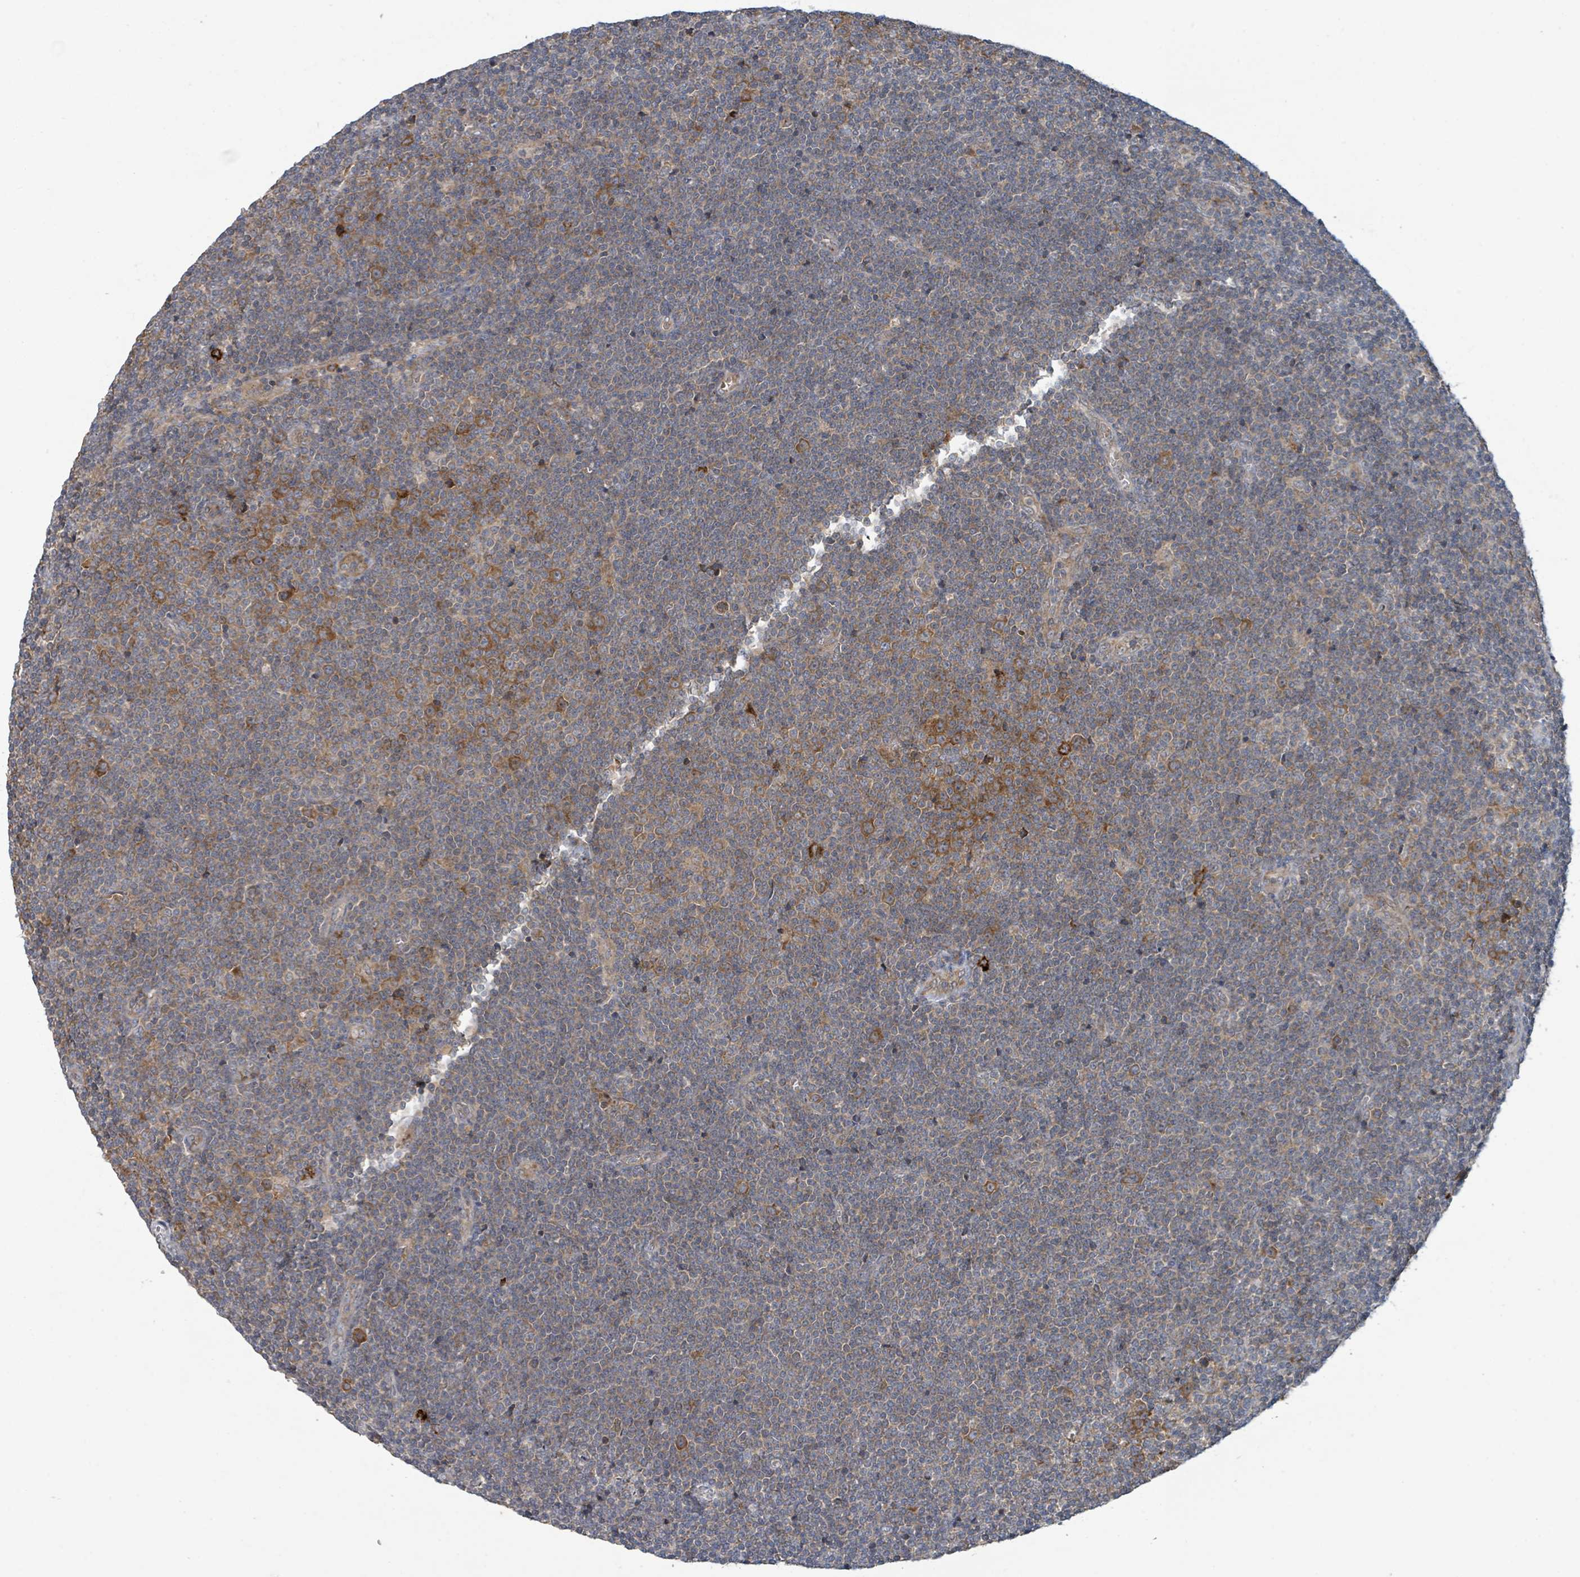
{"staining": {"intensity": "moderate", "quantity": "<25%", "location": "cytoplasmic/membranous"}, "tissue": "lymphoma", "cell_type": "Tumor cells", "image_type": "cancer", "snomed": [{"axis": "morphology", "description": "Malignant lymphoma, non-Hodgkin's type, Low grade"}, {"axis": "topography", "description": "Lymph node"}], "caption": "Immunohistochemical staining of malignant lymphoma, non-Hodgkin's type (low-grade) displays moderate cytoplasmic/membranous protein positivity in about <25% of tumor cells. (DAB (3,3'-diaminobenzidine) IHC, brown staining for protein, blue staining for nuclei).", "gene": "OR51E1", "patient": {"sex": "male", "age": 48}}